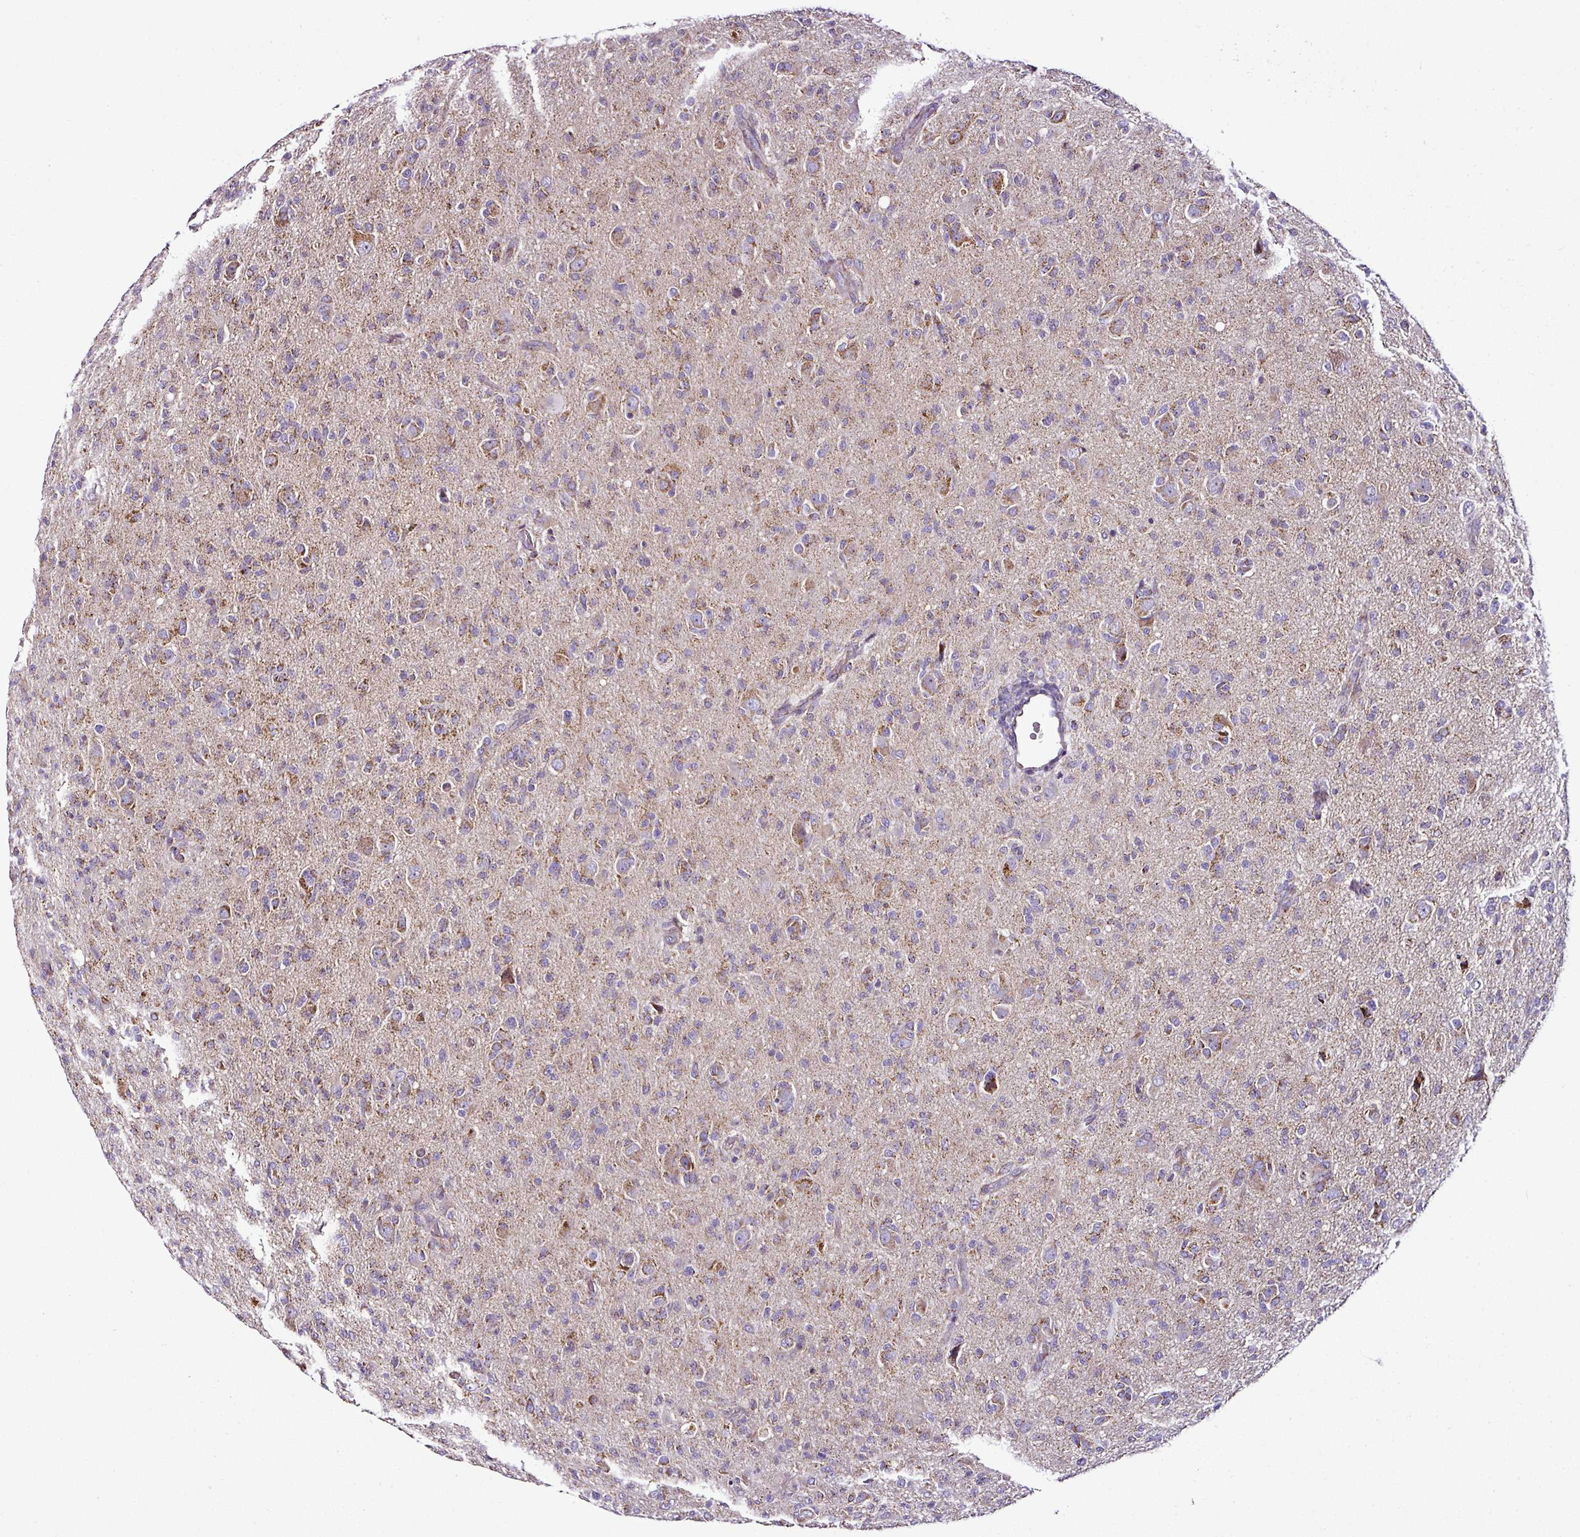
{"staining": {"intensity": "weak", "quantity": "25%-75%", "location": "cytoplasmic/membranous"}, "tissue": "glioma", "cell_type": "Tumor cells", "image_type": "cancer", "snomed": [{"axis": "morphology", "description": "Glioma, malignant, High grade"}, {"axis": "topography", "description": "Brain"}], "caption": "Glioma was stained to show a protein in brown. There is low levels of weak cytoplasmic/membranous positivity in about 25%-75% of tumor cells.", "gene": "DPAGT1", "patient": {"sex": "female", "age": 57}}